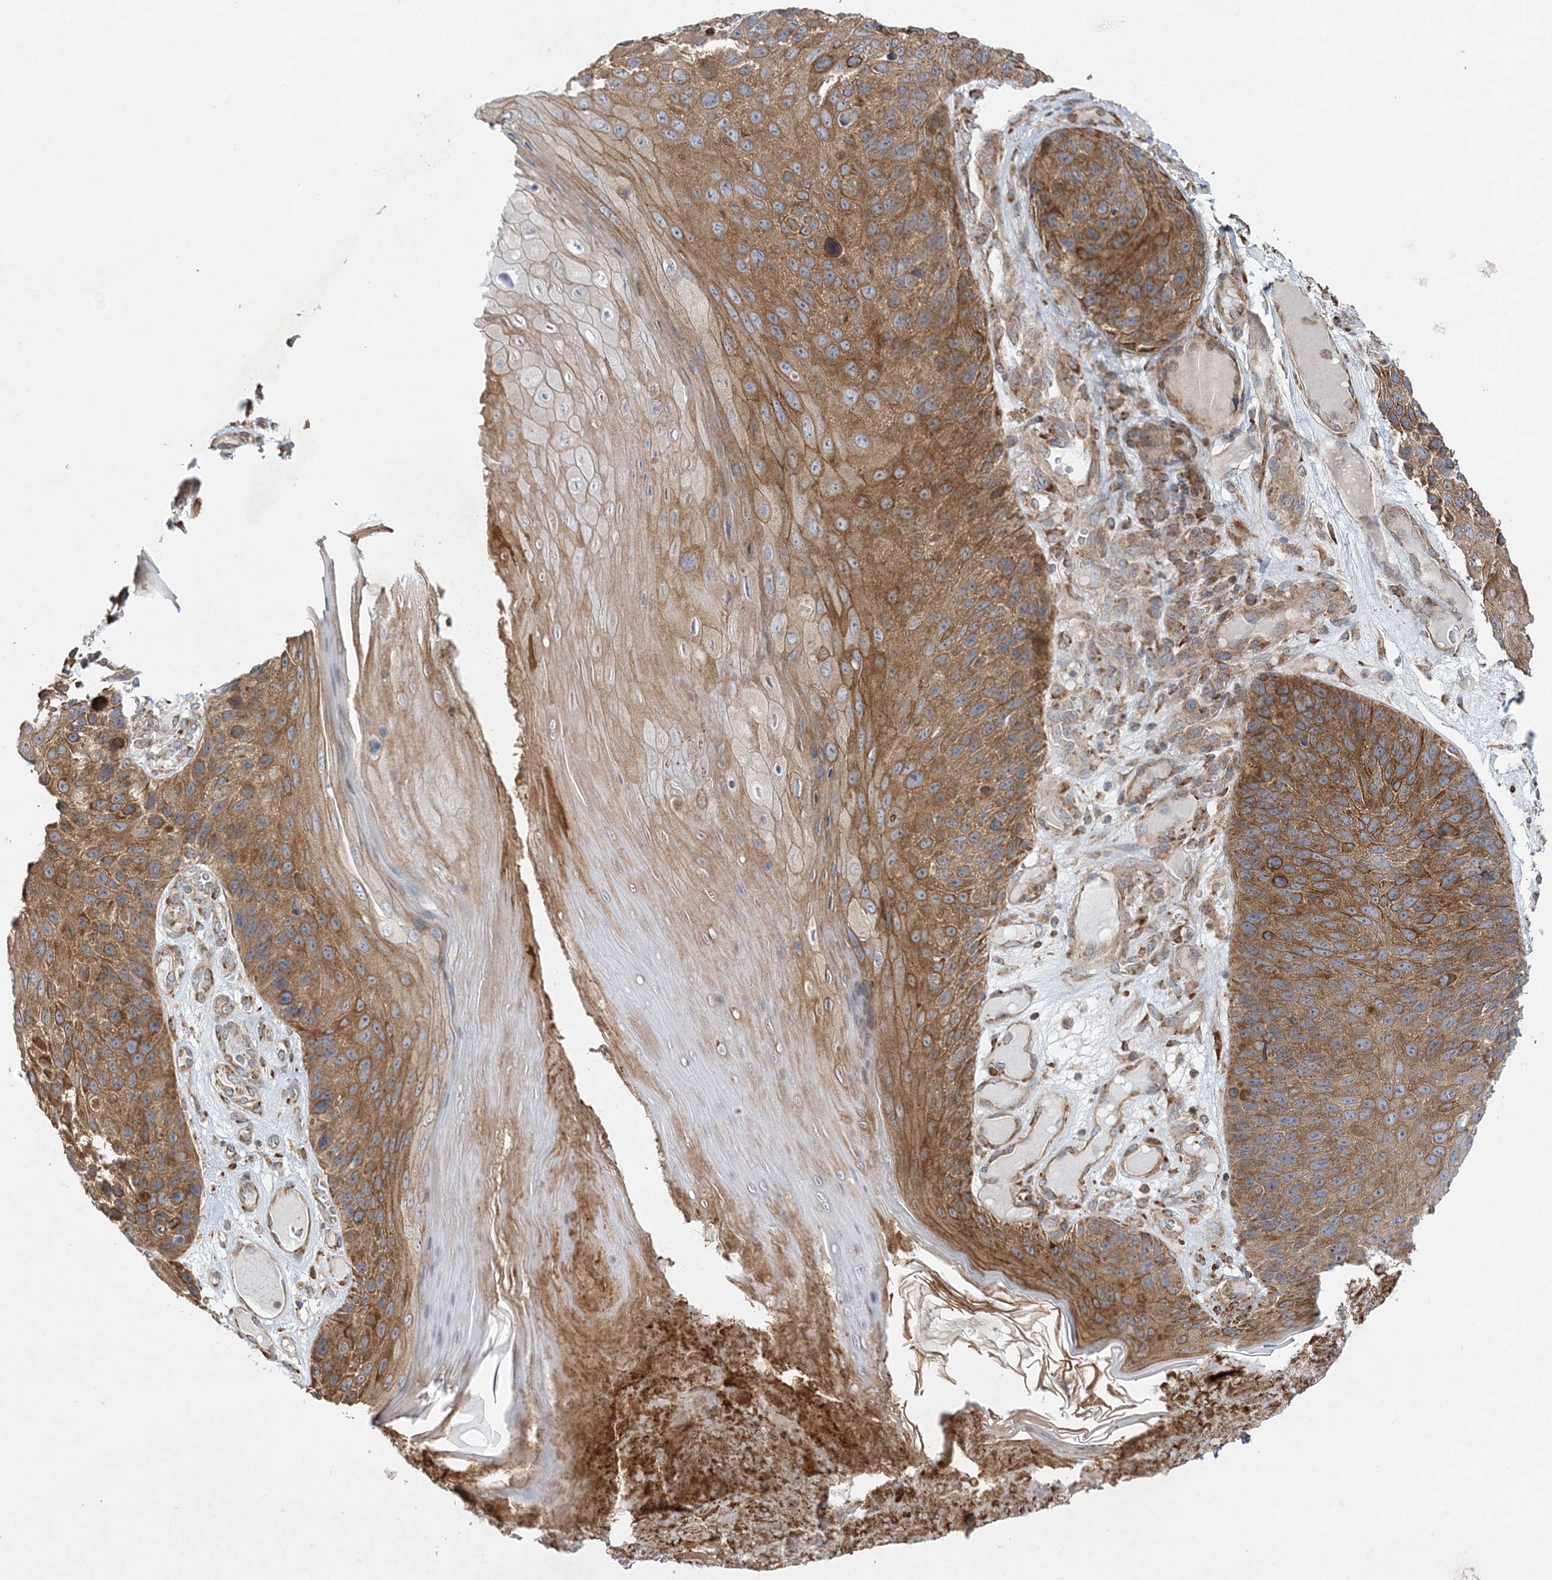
{"staining": {"intensity": "moderate", "quantity": ">75%", "location": "cytoplasmic/membranous"}, "tissue": "skin cancer", "cell_type": "Tumor cells", "image_type": "cancer", "snomed": [{"axis": "morphology", "description": "Squamous cell carcinoma, NOS"}, {"axis": "topography", "description": "Skin"}], "caption": "Skin squamous cell carcinoma stained for a protein (brown) demonstrates moderate cytoplasmic/membranous positive expression in approximately >75% of tumor cells.", "gene": "ZFYVE16", "patient": {"sex": "female", "age": 88}}